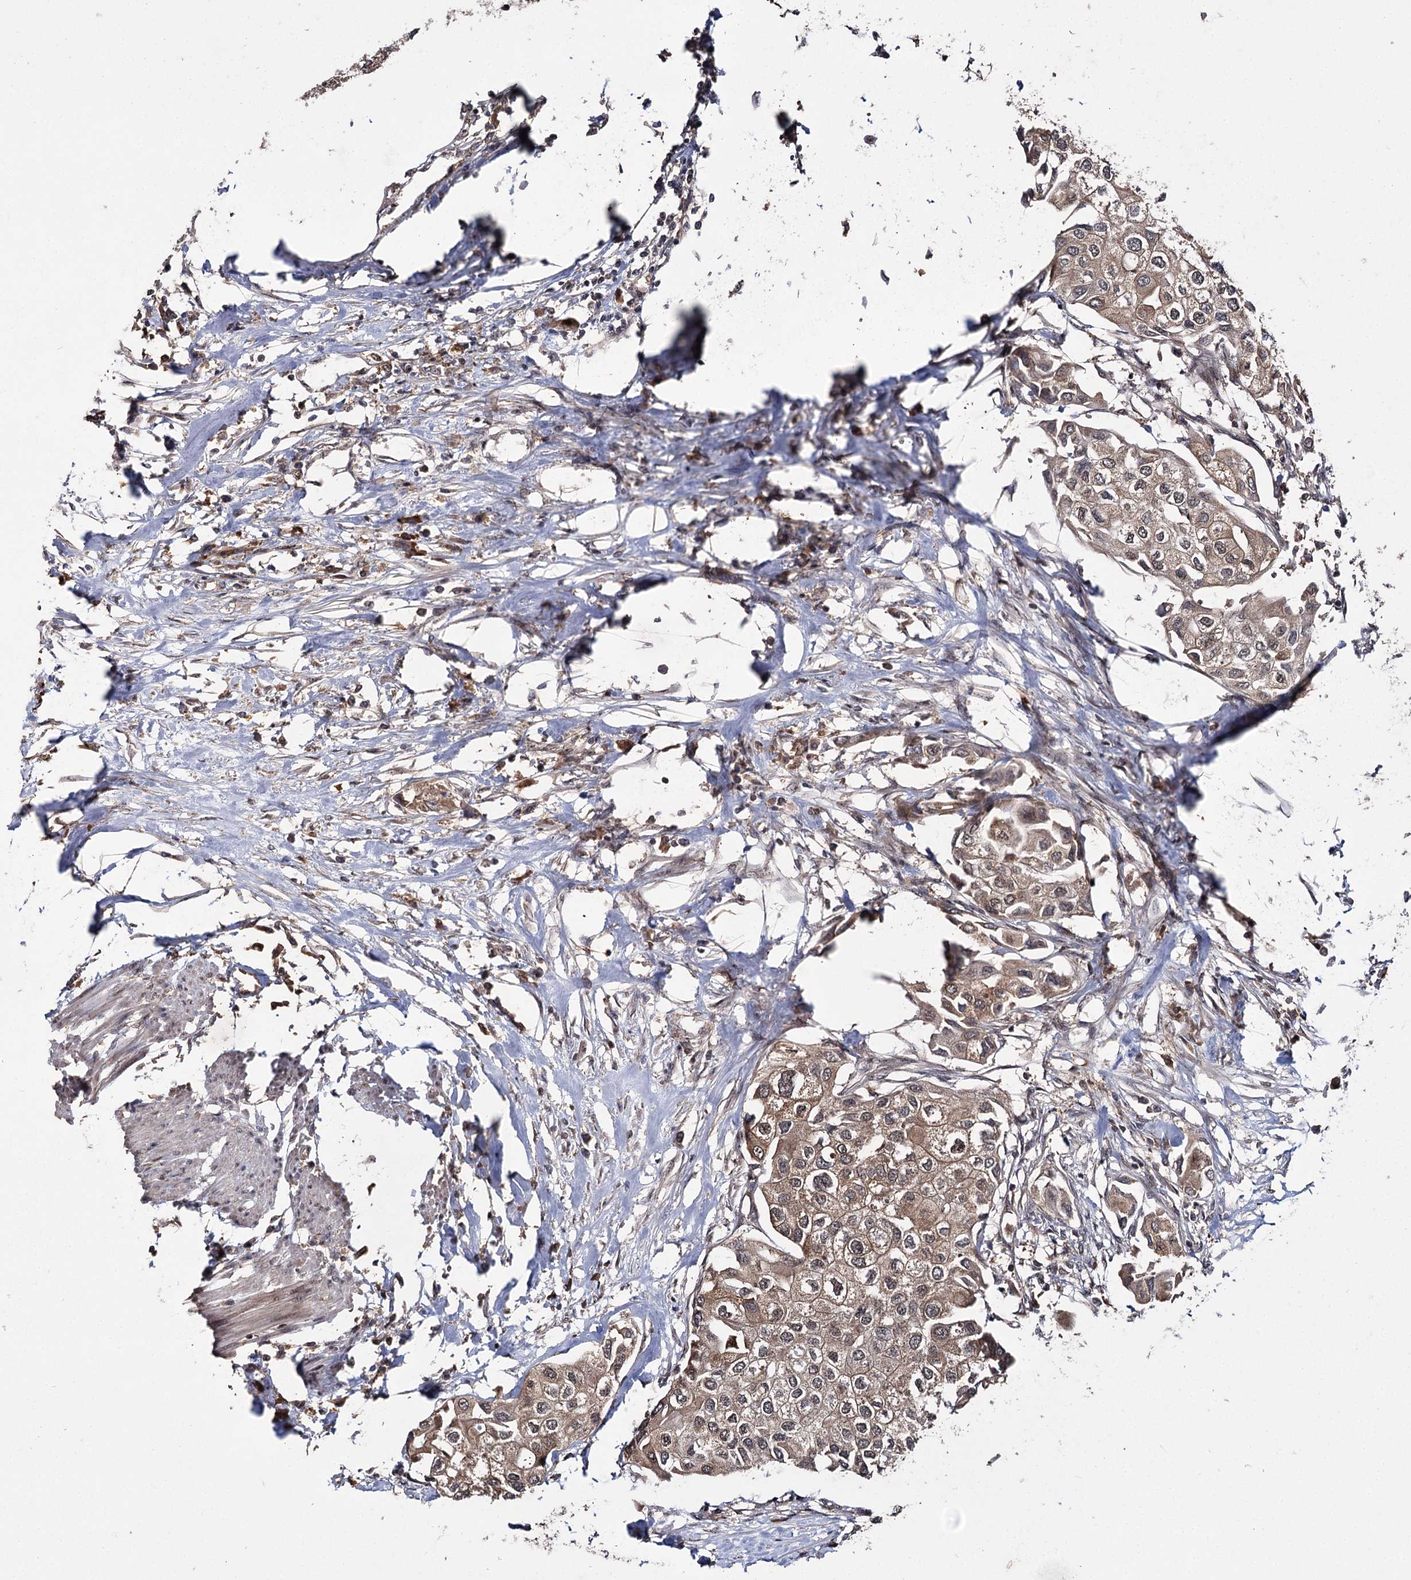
{"staining": {"intensity": "moderate", "quantity": ">75%", "location": "cytoplasmic/membranous,nuclear"}, "tissue": "urothelial cancer", "cell_type": "Tumor cells", "image_type": "cancer", "snomed": [{"axis": "morphology", "description": "Urothelial carcinoma, High grade"}, {"axis": "topography", "description": "Urinary bladder"}], "caption": "The histopathology image reveals staining of urothelial carcinoma (high-grade), revealing moderate cytoplasmic/membranous and nuclear protein expression (brown color) within tumor cells.", "gene": "MKNK2", "patient": {"sex": "male", "age": 64}}